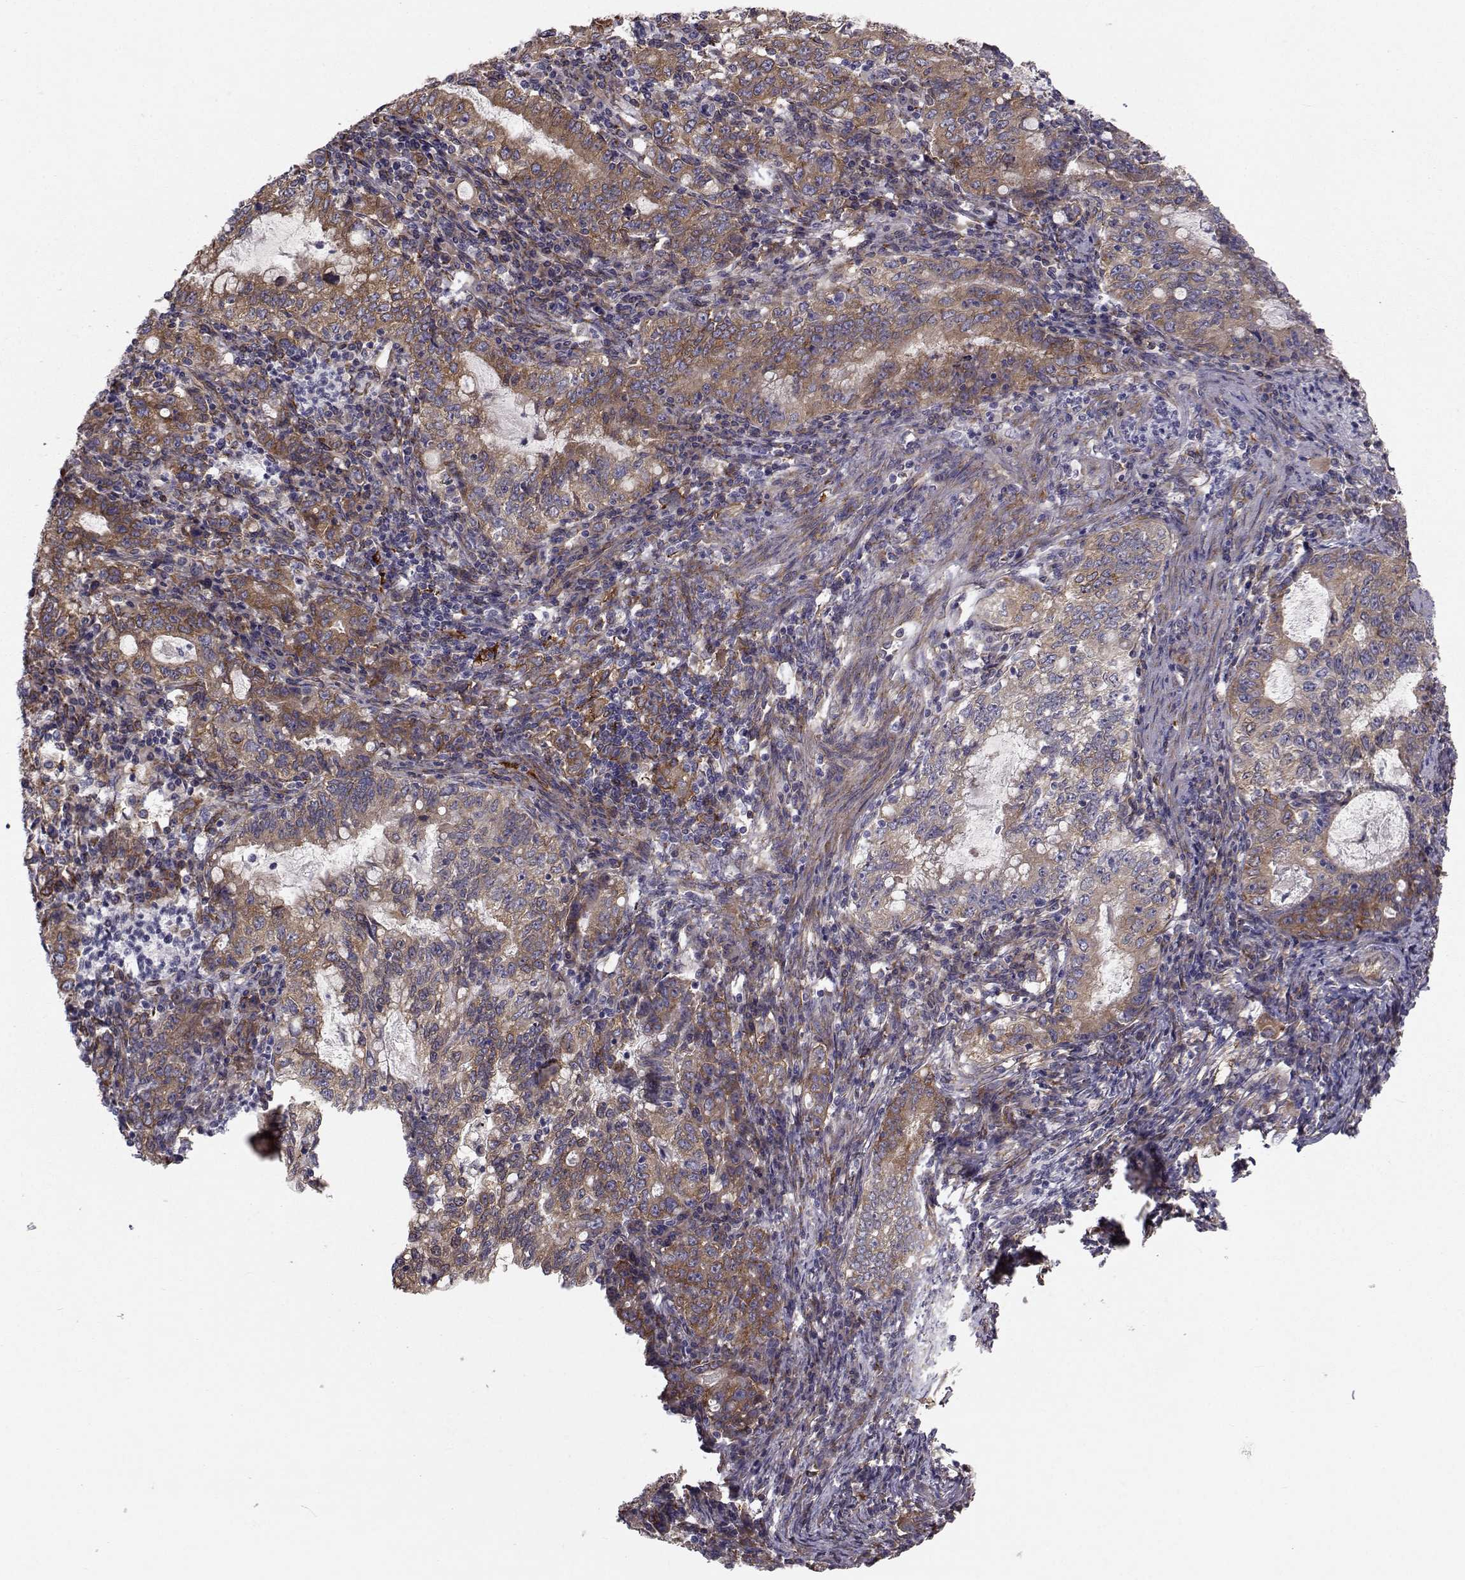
{"staining": {"intensity": "moderate", "quantity": ">75%", "location": "cytoplasmic/membranous"}, "tissue": "stomach cancer", "cell_type": "Tumor cells", "image_type": "cancer", "snomed": [{"axis": "morphology", "description": "Adenocarcinoma, NOS"}, {"axis": "topography", "description": "Stomach, lower"}], "caption": "DAB (3,3'-diaminobenzidine) immunohistochemical staining of stomach cancer displays moderate cytoplasmic/membranous protein staining in about >75% of tumor cells.", "gene": "TRIP10", "patient": {"sex": "female", "age": 72}}